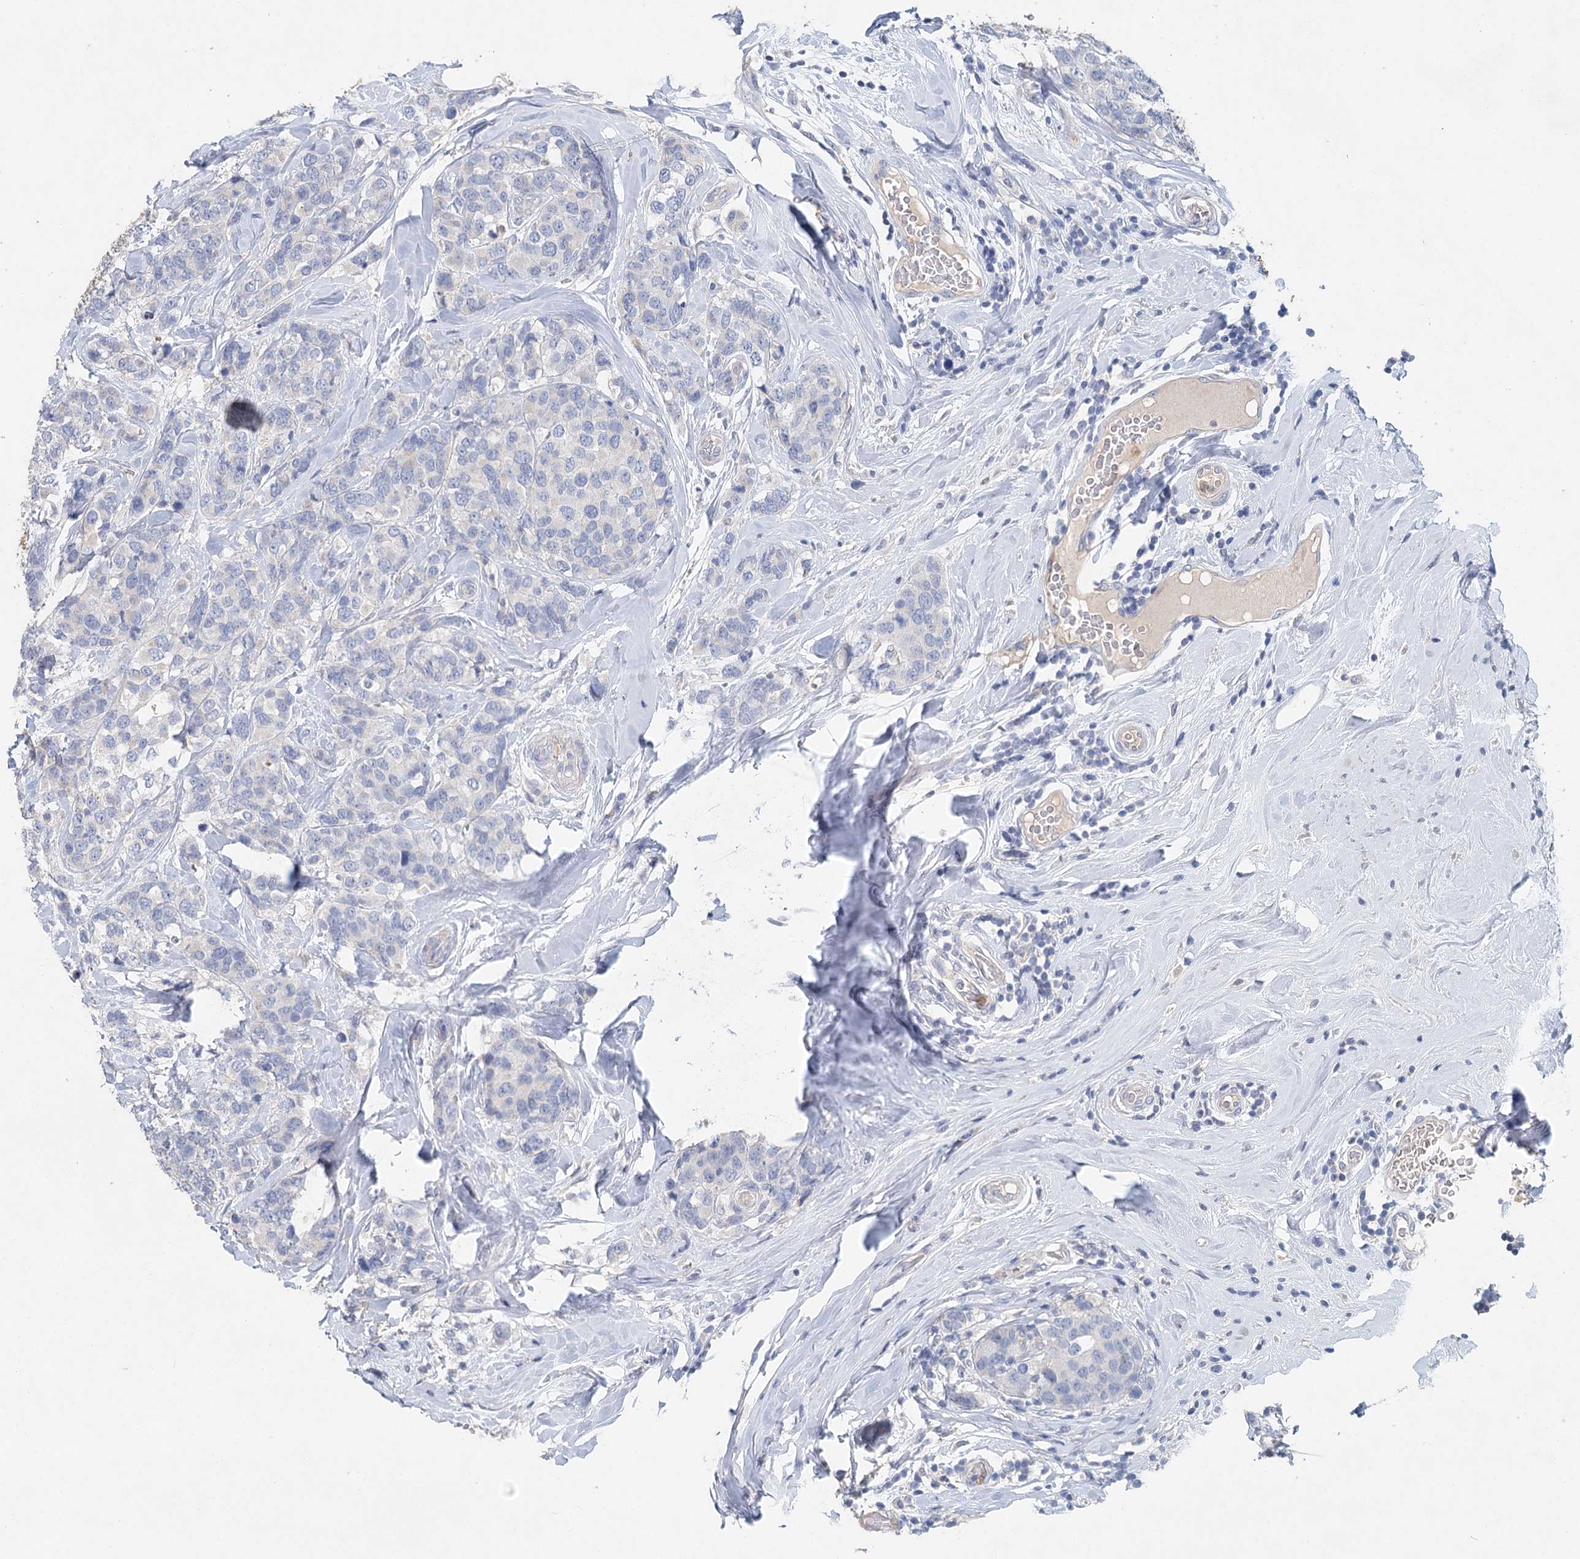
{"staining": {"intensity": "negative", "quantity": "none", "location": "none"}, "tissue": "breast cancer", "cell_type": "Tumor cells", "image_type": "cancer", "snomed": [{"axis": "morphology", "description": "Lobular carcinoma"}, {"axis": "topography", "description": "Breast"}], "caption": "Immunohistochemistry image of neoplastic tissue: human breast cancer stained with DAB reveals no significant protein positivity in tumor cells.", "gene": "MYL6B", "patient": {"sex": "female", "age": 59}}